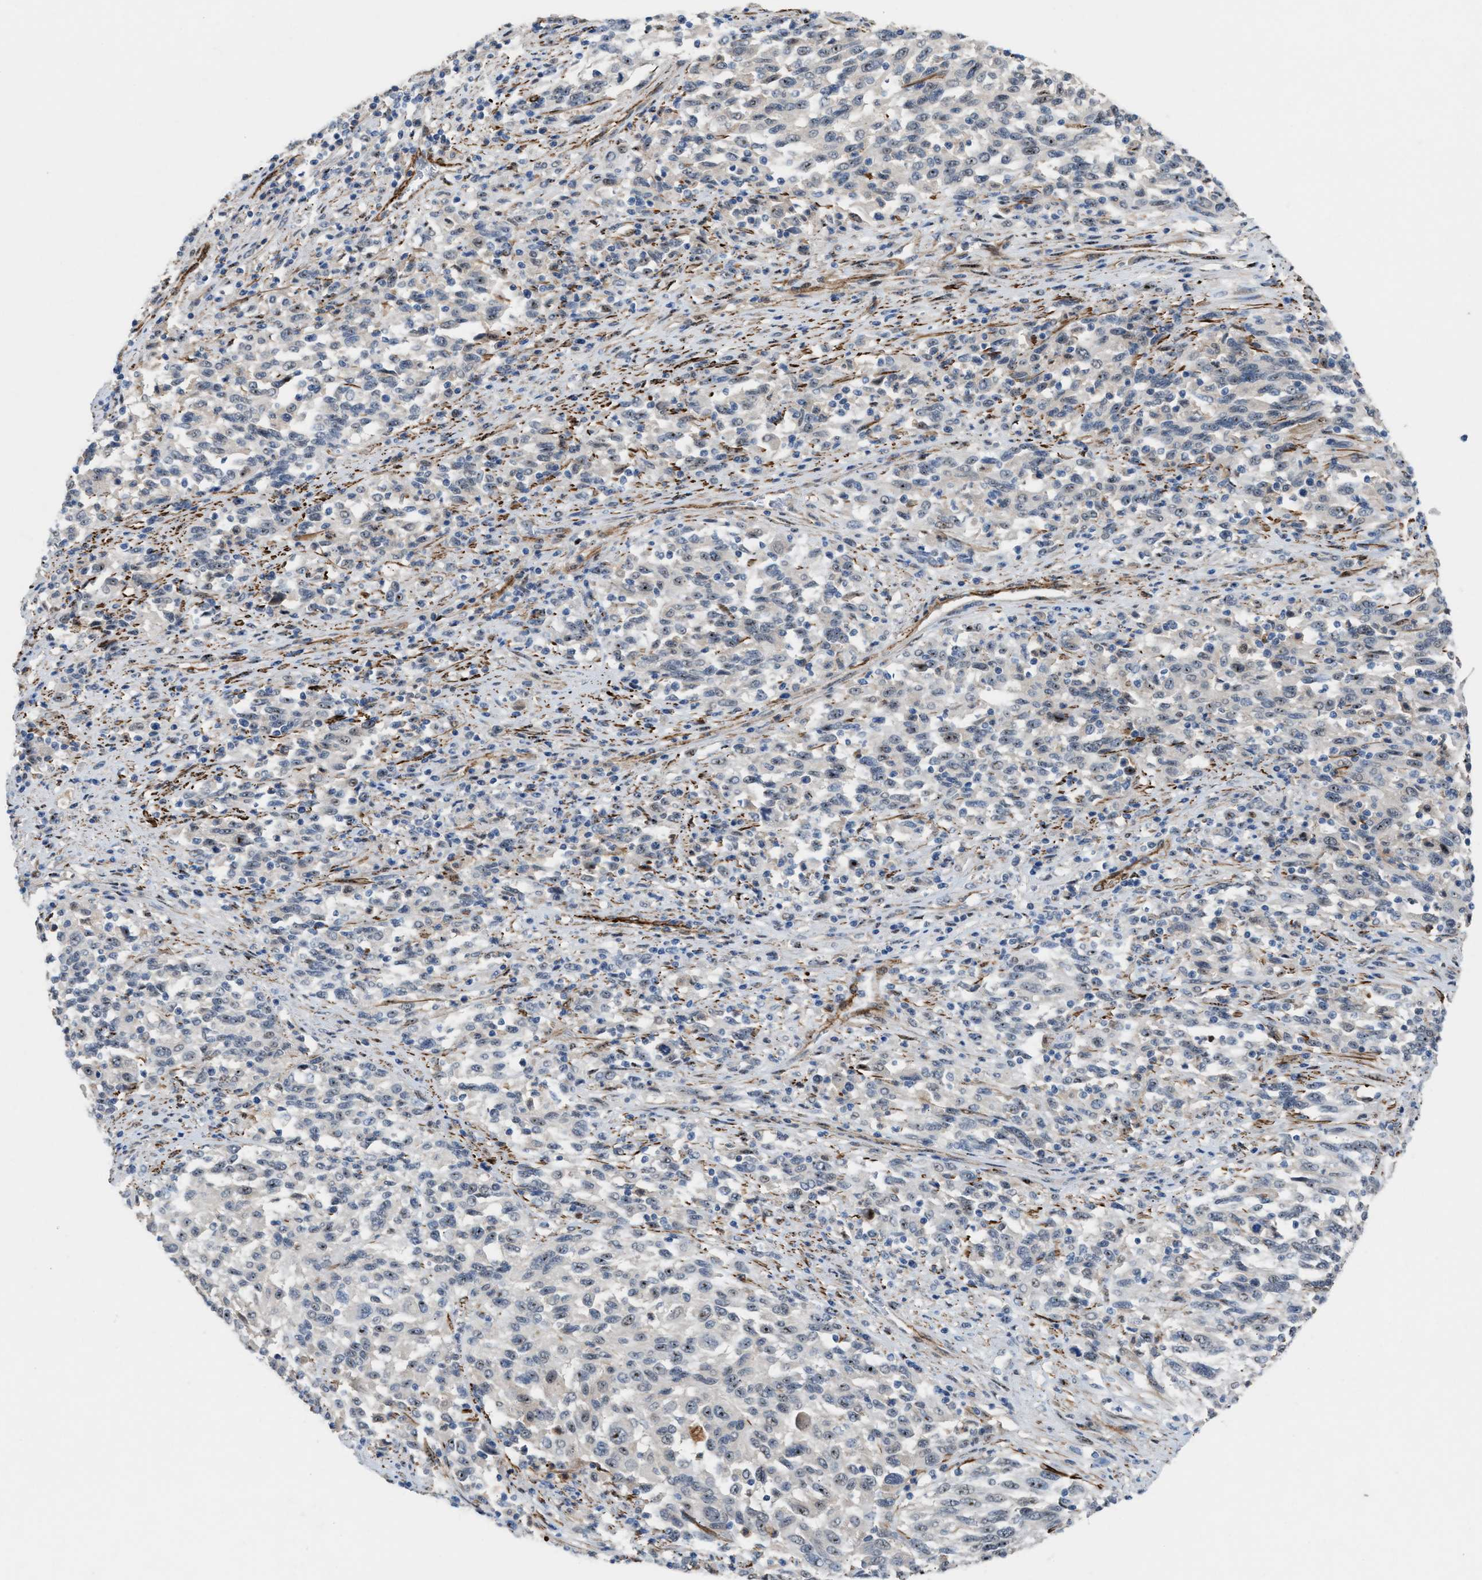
{"staining": {"intensity": "moderate", "quantity": "25%-75%", "location": "nuclear"}, "tissue": "melanoma", "cell_type": "Tumor cells", "image_type": "cancer", "snomed": [{"axis": "morphology", "description": "Malignant melanoma, Metastatic site"}, {"axis": "topography", "description": "Lymph node"}], "caption": "Human malignant melanoma (metastatic site) stained with a brown dye exhibits moderate nuclear positive positivity in approximately 25%-75% of tumor cells.", "gene": "NQO2", "patient": {"sex": "male", "age": 61}}